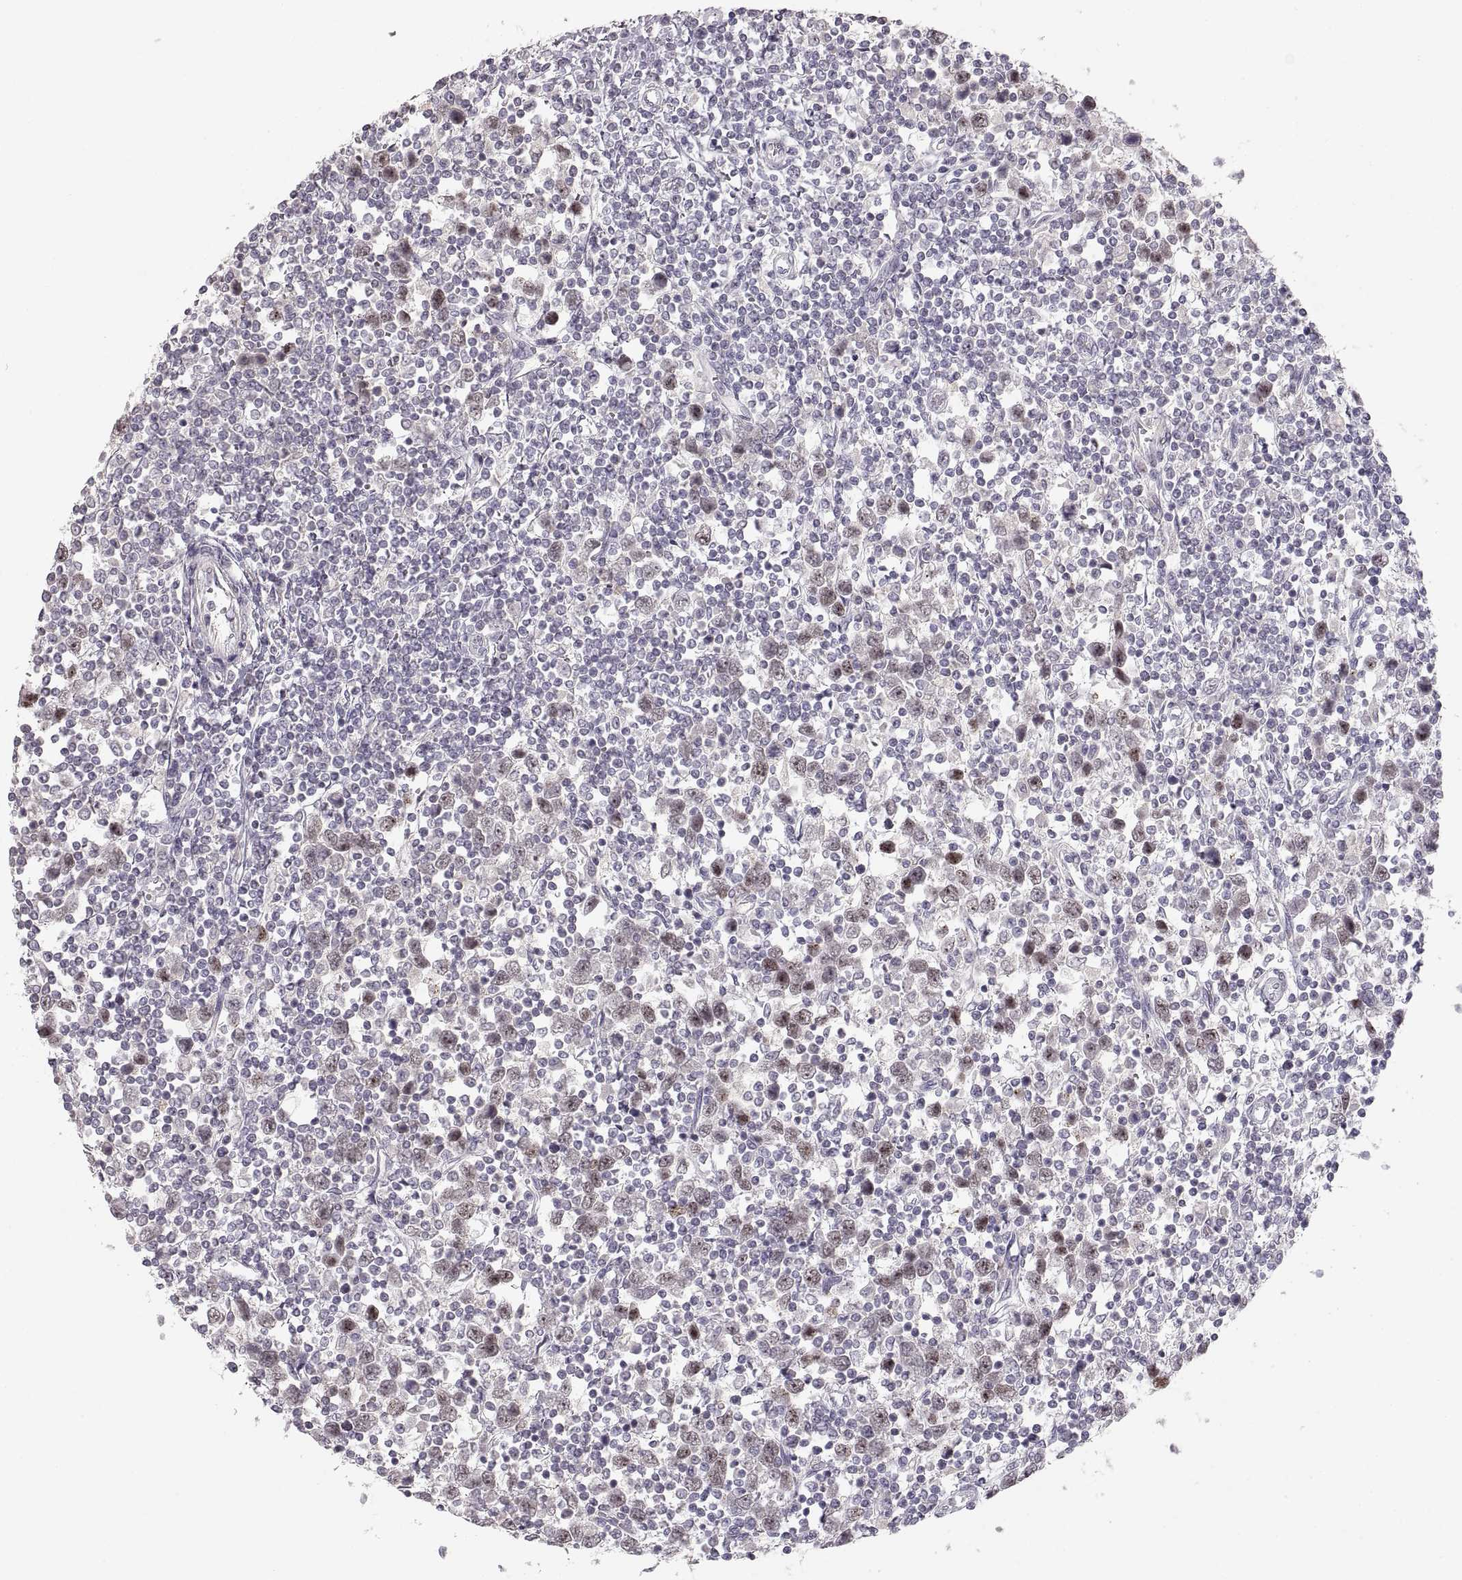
{"staining": {"intensity": "weak", "quantity": "<25%", "location": "cytoplasmic/membranous"}, "tissue": "testis cancer", "cell_type": "Tumor cells", "image_type": "cancer", "snomed": [{"axis": "morphology", "description": "Normal tissue, NOS"}, {"axis": "morphology", "description": "Seminoma, NOS"}, {"axis": "topography", "description": "Testis"}, {"axis": "topography", "description": "Epididymis"}], "caption": "DAB (3,3'-diaminobenzidine) immunohistochemical staining of testis seminoma reveals no significant staining in tumor cells.", "gene": "PCSK2", "patient": {"sex": "male", "age": 34}}